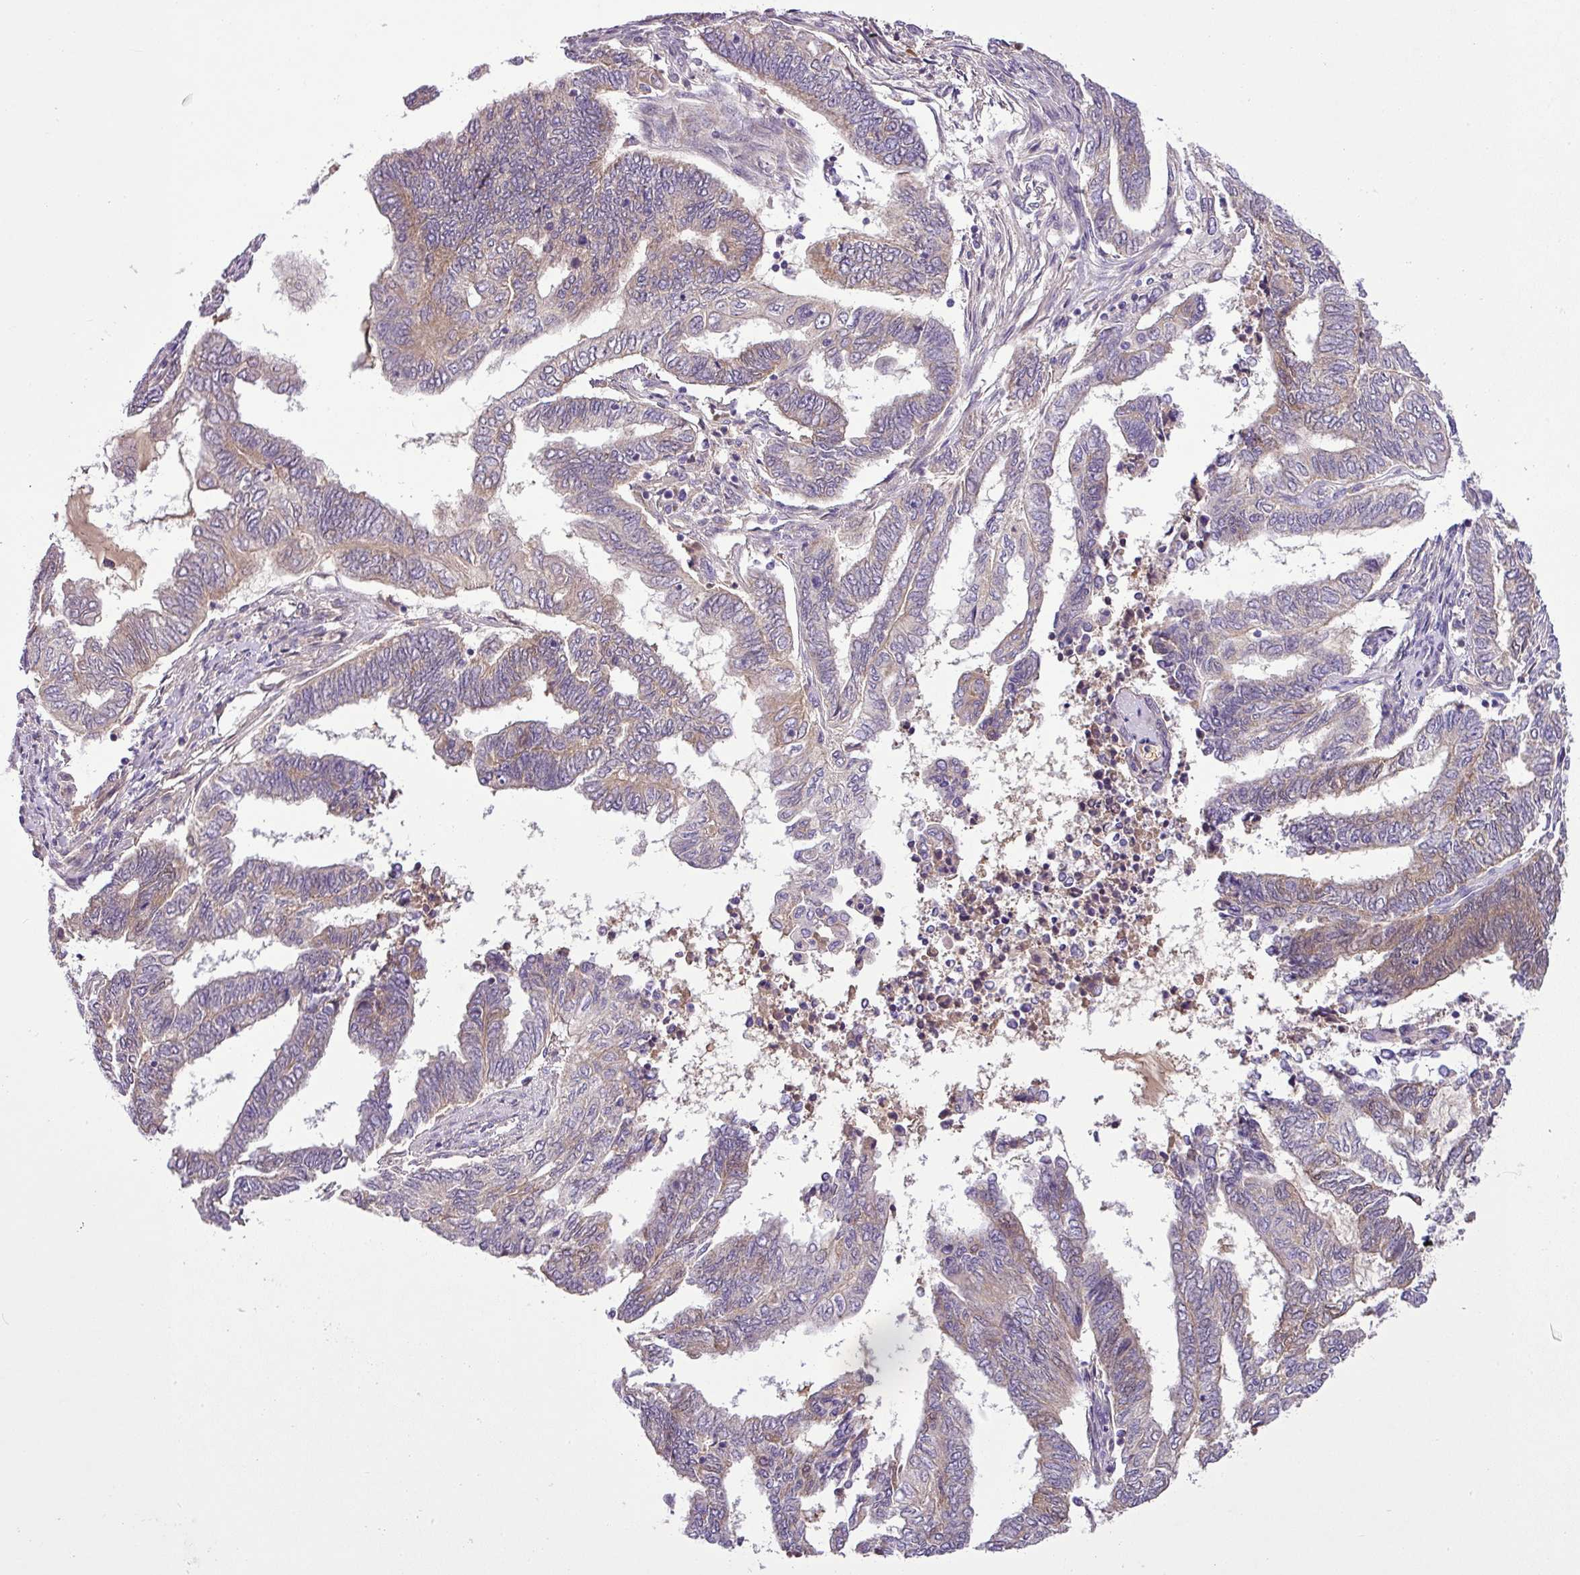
{"staining": {"intensity": "moderate", "quantity": "25%-75%", "location": "cytoplasmic/membranous"}, "tissue": "endometrial cancer", "cell_type": "Tumor cells", "image_type": "cancer", "snomed": [{"axis": "morphology", "description": "Adenocarcinoma, NOS"}, {"axis": "topography", "description": "Uterus"}, {"axis": "topography", "description": "Endometrium"}], "caption": "This micrograph exhibits endometrial cancer (adenocarcinoma) stained with IHC to label a protein in brown. The cytoplasmic/membranous of tumor cells show moderate positivity for the protein. Nuclei are counter-stained blue.", "gene": "ZNF513", "patient": {"sex": "female", "age": 70}}